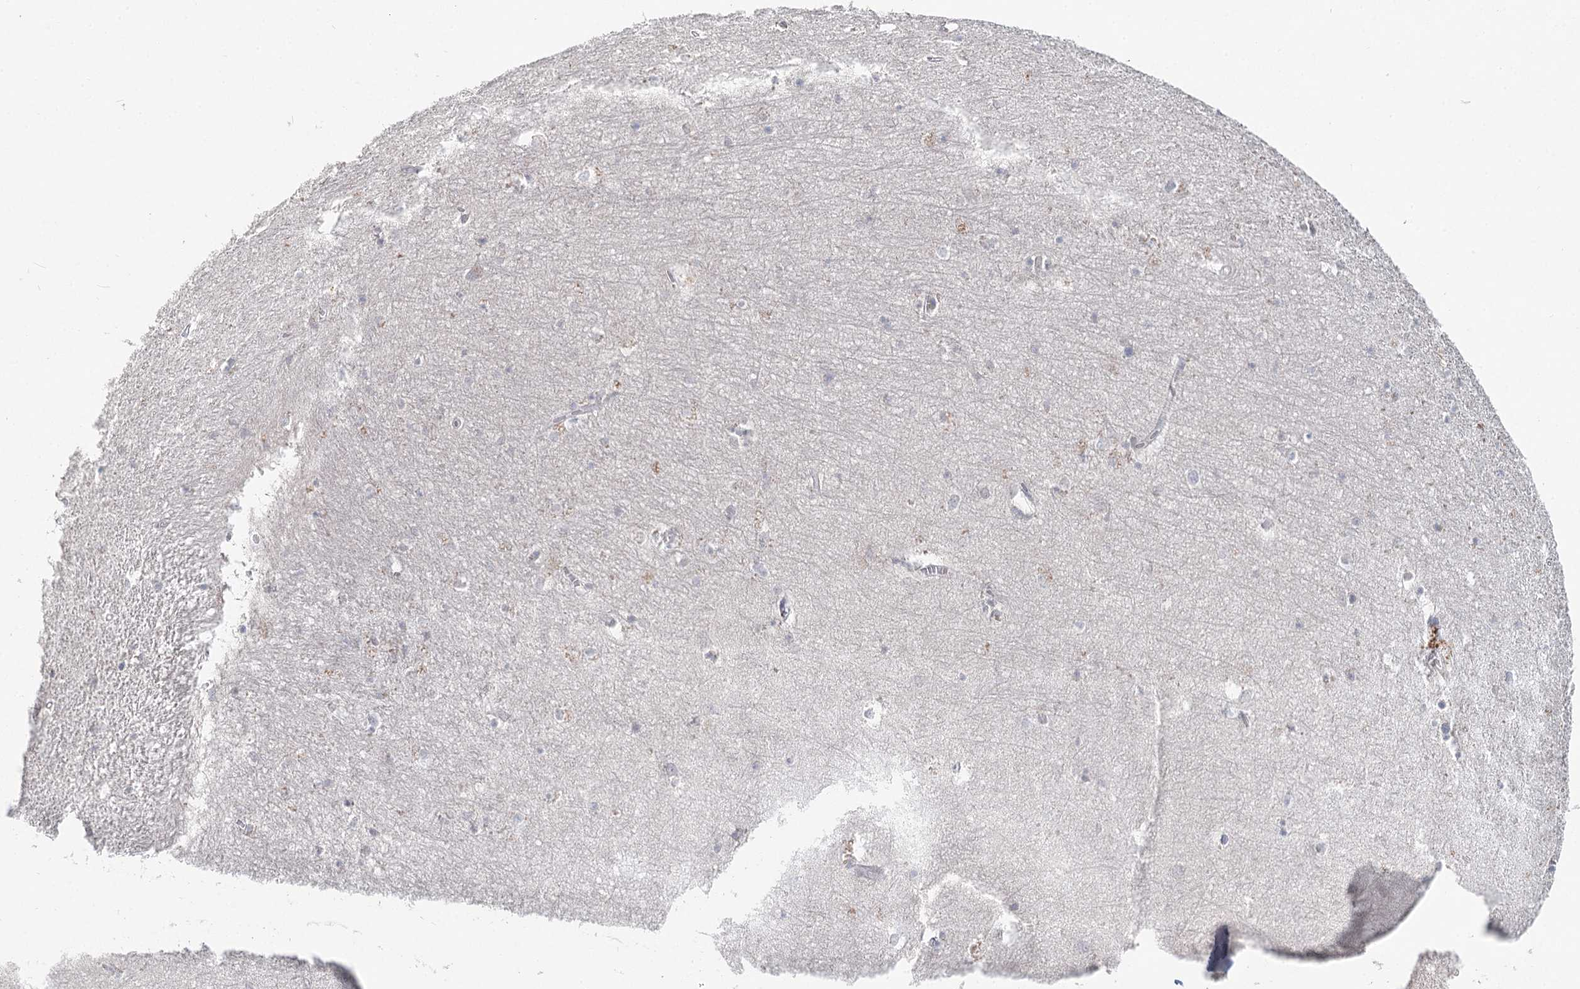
{"staining": {"intensity": "weak", "quantity": "<25%", "location": "cytoplasmic/membranous"}, "tissue": "hippocampus", "cell_type": "Glial cells", "image_type": "normal", "snomed": [{"axis": "morphology", "description": "Normal tissue, NOS"}, {"axis": "topography", "description": "Hippocampus"}], "caption": "An image of human hippocampus is negative for staining in glial cells. (Brightfield microscopy of DAB immunohistochemistry (IHC) at high magnification).", "gene": "FBXO7", "patient": {"sex": "female", "age": 64}}